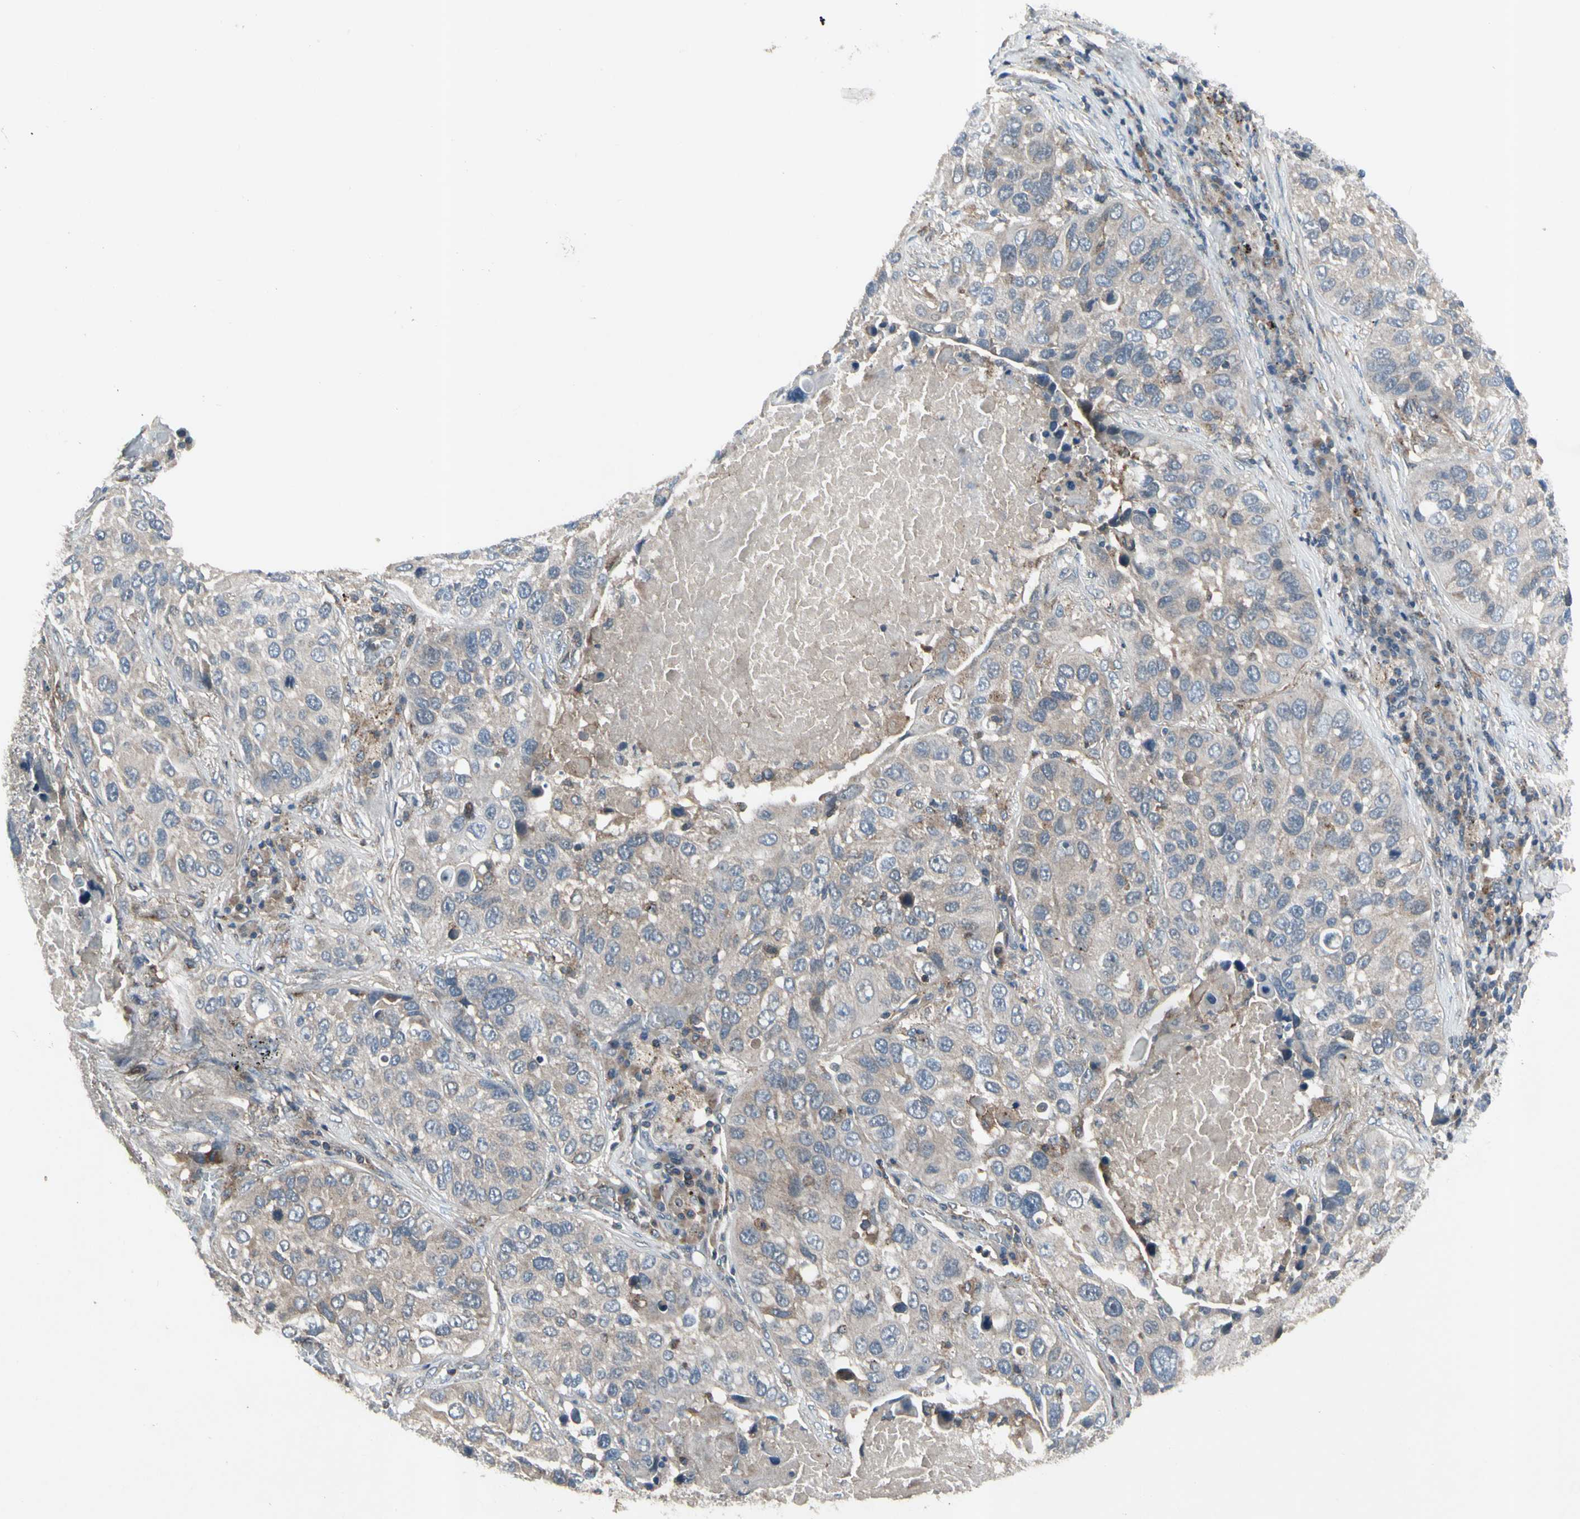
{"staining": {"intensity": "weak", "quantity": ">75%", "location": "cytoplasmic/membranous"}, "tissue": "lung cancer", "cell_type": "Tumor cells", "image_type": "cancer", "snomed": [{"axis": "morphology", "description": "Squamous cell carcinoma, NOS"}, {"axis": "topography", "description": "Lung"}], "caption": "Immunohistochemistry (DAB (3,3'-diaminobenzidine)) staining of lung cancer (squamous cell carcinoma) shows weak cytoplasmic/membranous protein expression in about >75% of tumor cells.", "gene": "NMI", "patient": {"sex": "male", "age": 57}}